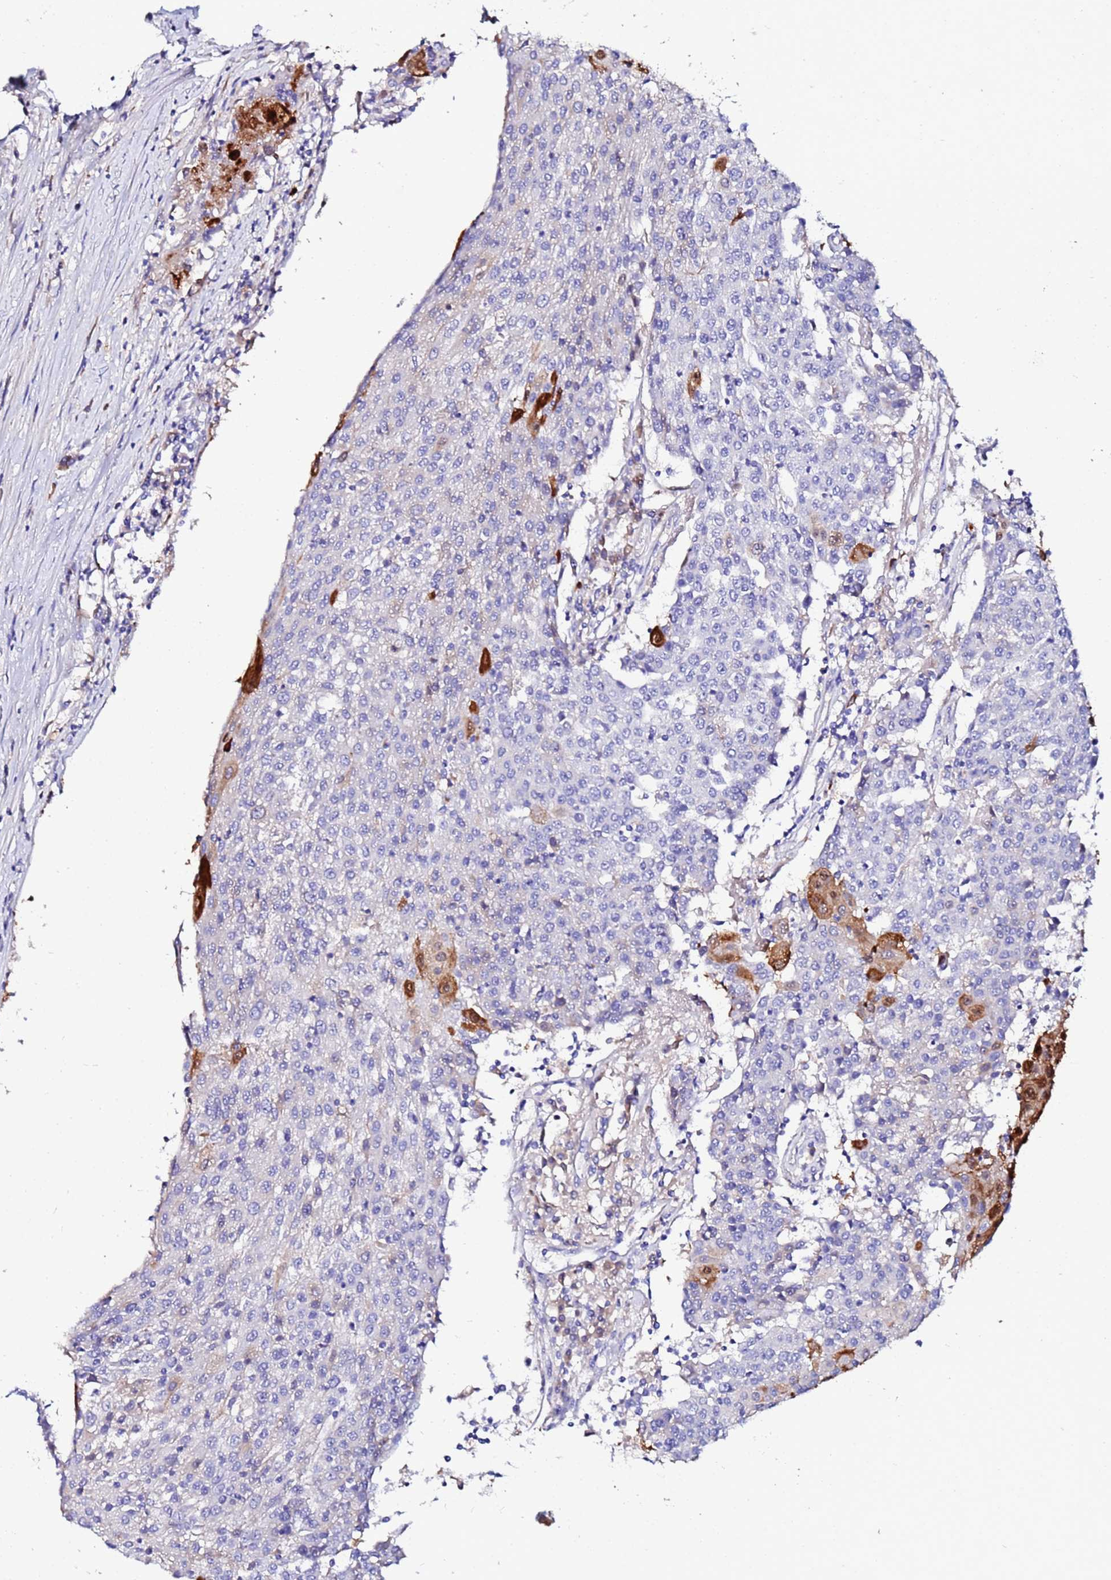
{"staining": {"intensity": "moderate", "quantity": "<25%", "location": "cytoplasmic/membranous"}, "tissue": "urothelial cancer", "cell_type": "Tumor cells", "image_type": "cancer", "snomed": [{"axis": "morphology", "description": "Urothelial carcinoma, High grade"}, {"axis": "topography", "description": "Urinary bladder"}], "caption": "Tumor cells exhibit low levels of moderate cytoplasmic/membranous staining in about <25% of cells in human urothelial cancer. The protein is shown in brown color, while the nuclei are stained blue.", "gene": "TUBAL3", "patient": {"sex": "female", "age": 85}}